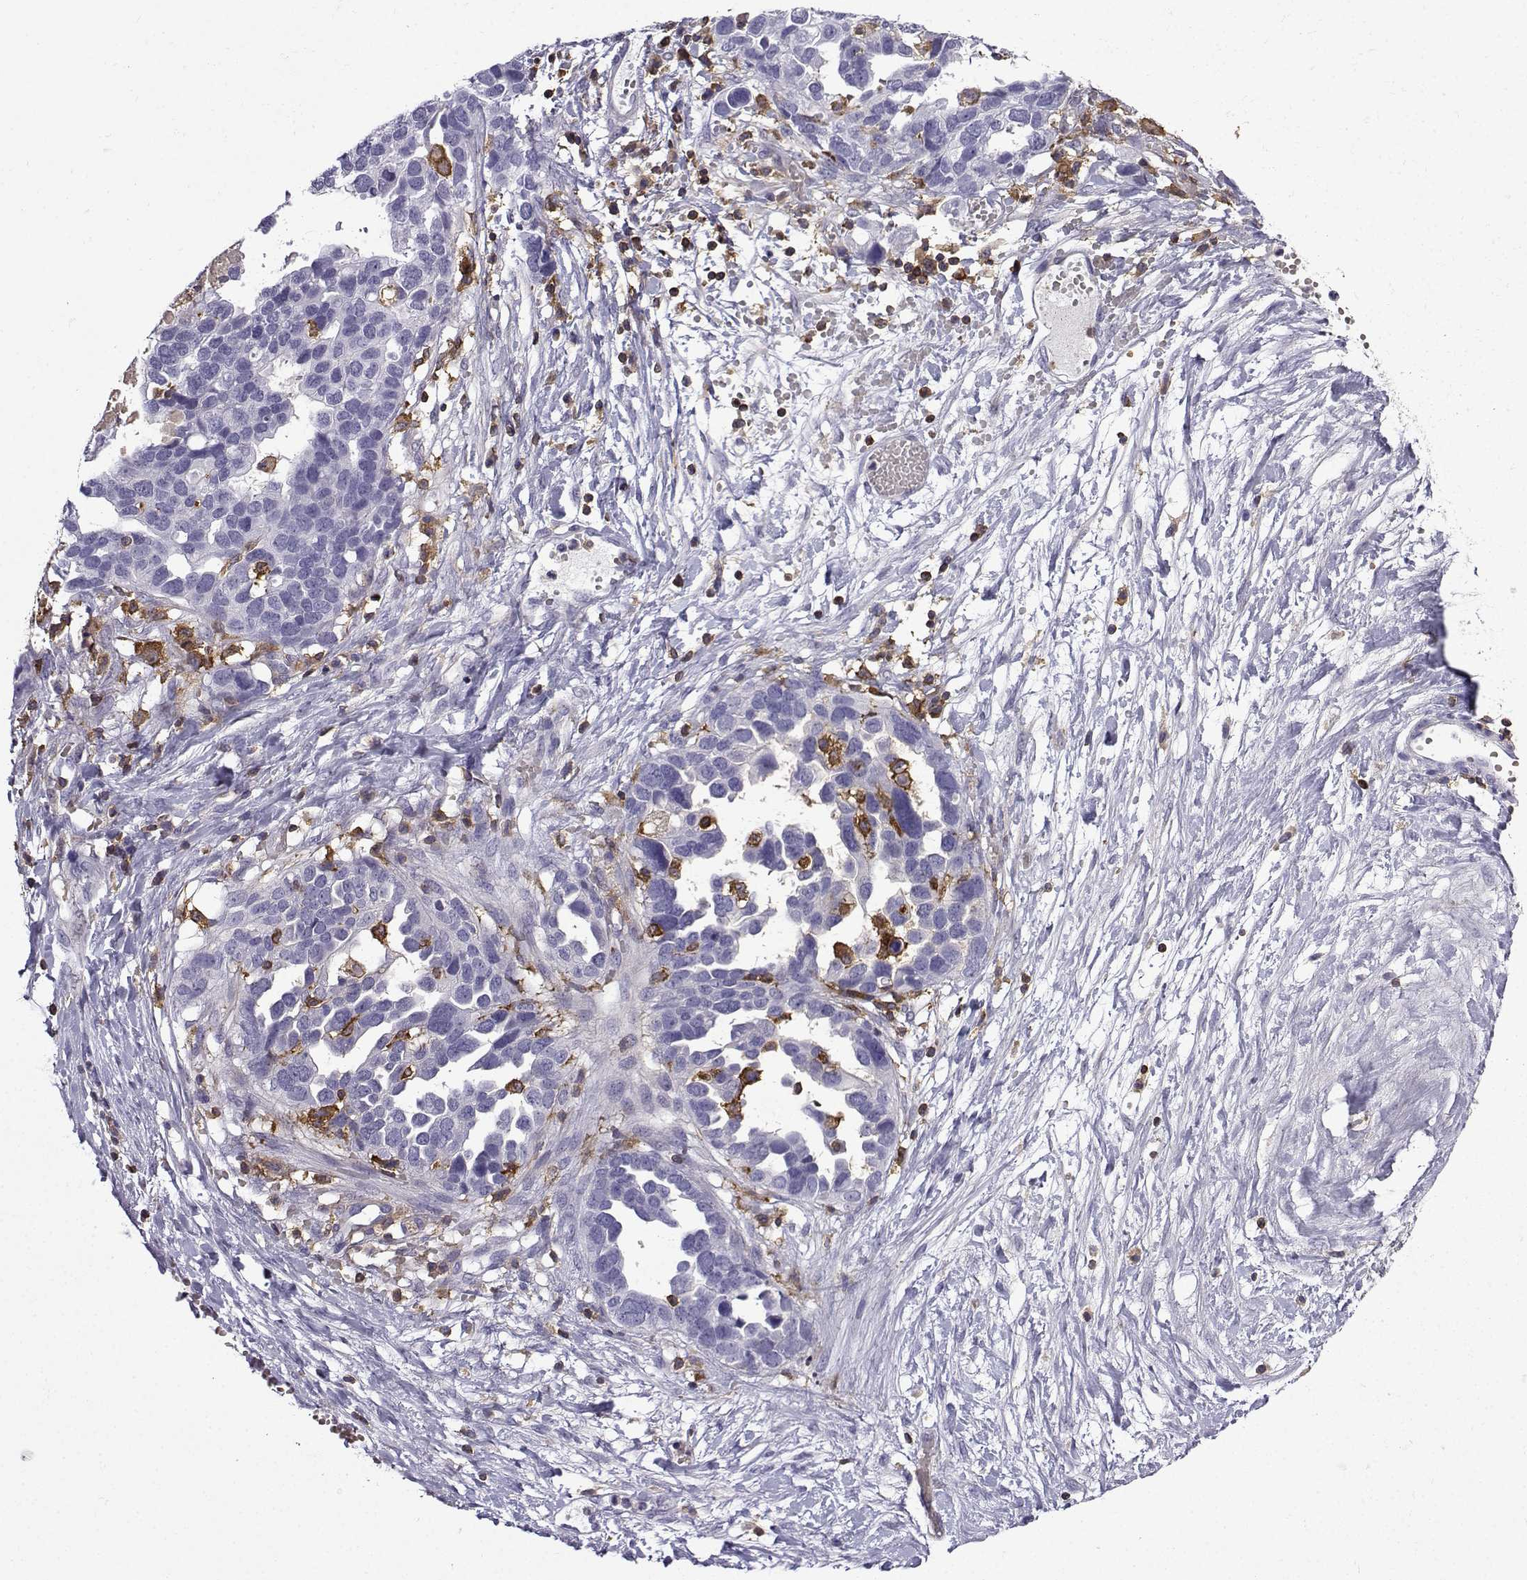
{"staining": {"intensity": "negative", "quantity": "none", "location": "none"}, "tissue": "ovarian cancer", "cell_type": "Tumor cells", "image_type": "cancer", "snomed": [{"axis": "morphology", "description": "Cystadenocarcinoma, serous, NOS"}, {"axis": "topography", "description": "Ovary"}], "caption": "Tumor cells are negative for brown protein staining in ovarian serous cystadenocarcinoma.", "gene": "DOCK10", "patient": {"sex": "female", "age": 54}}